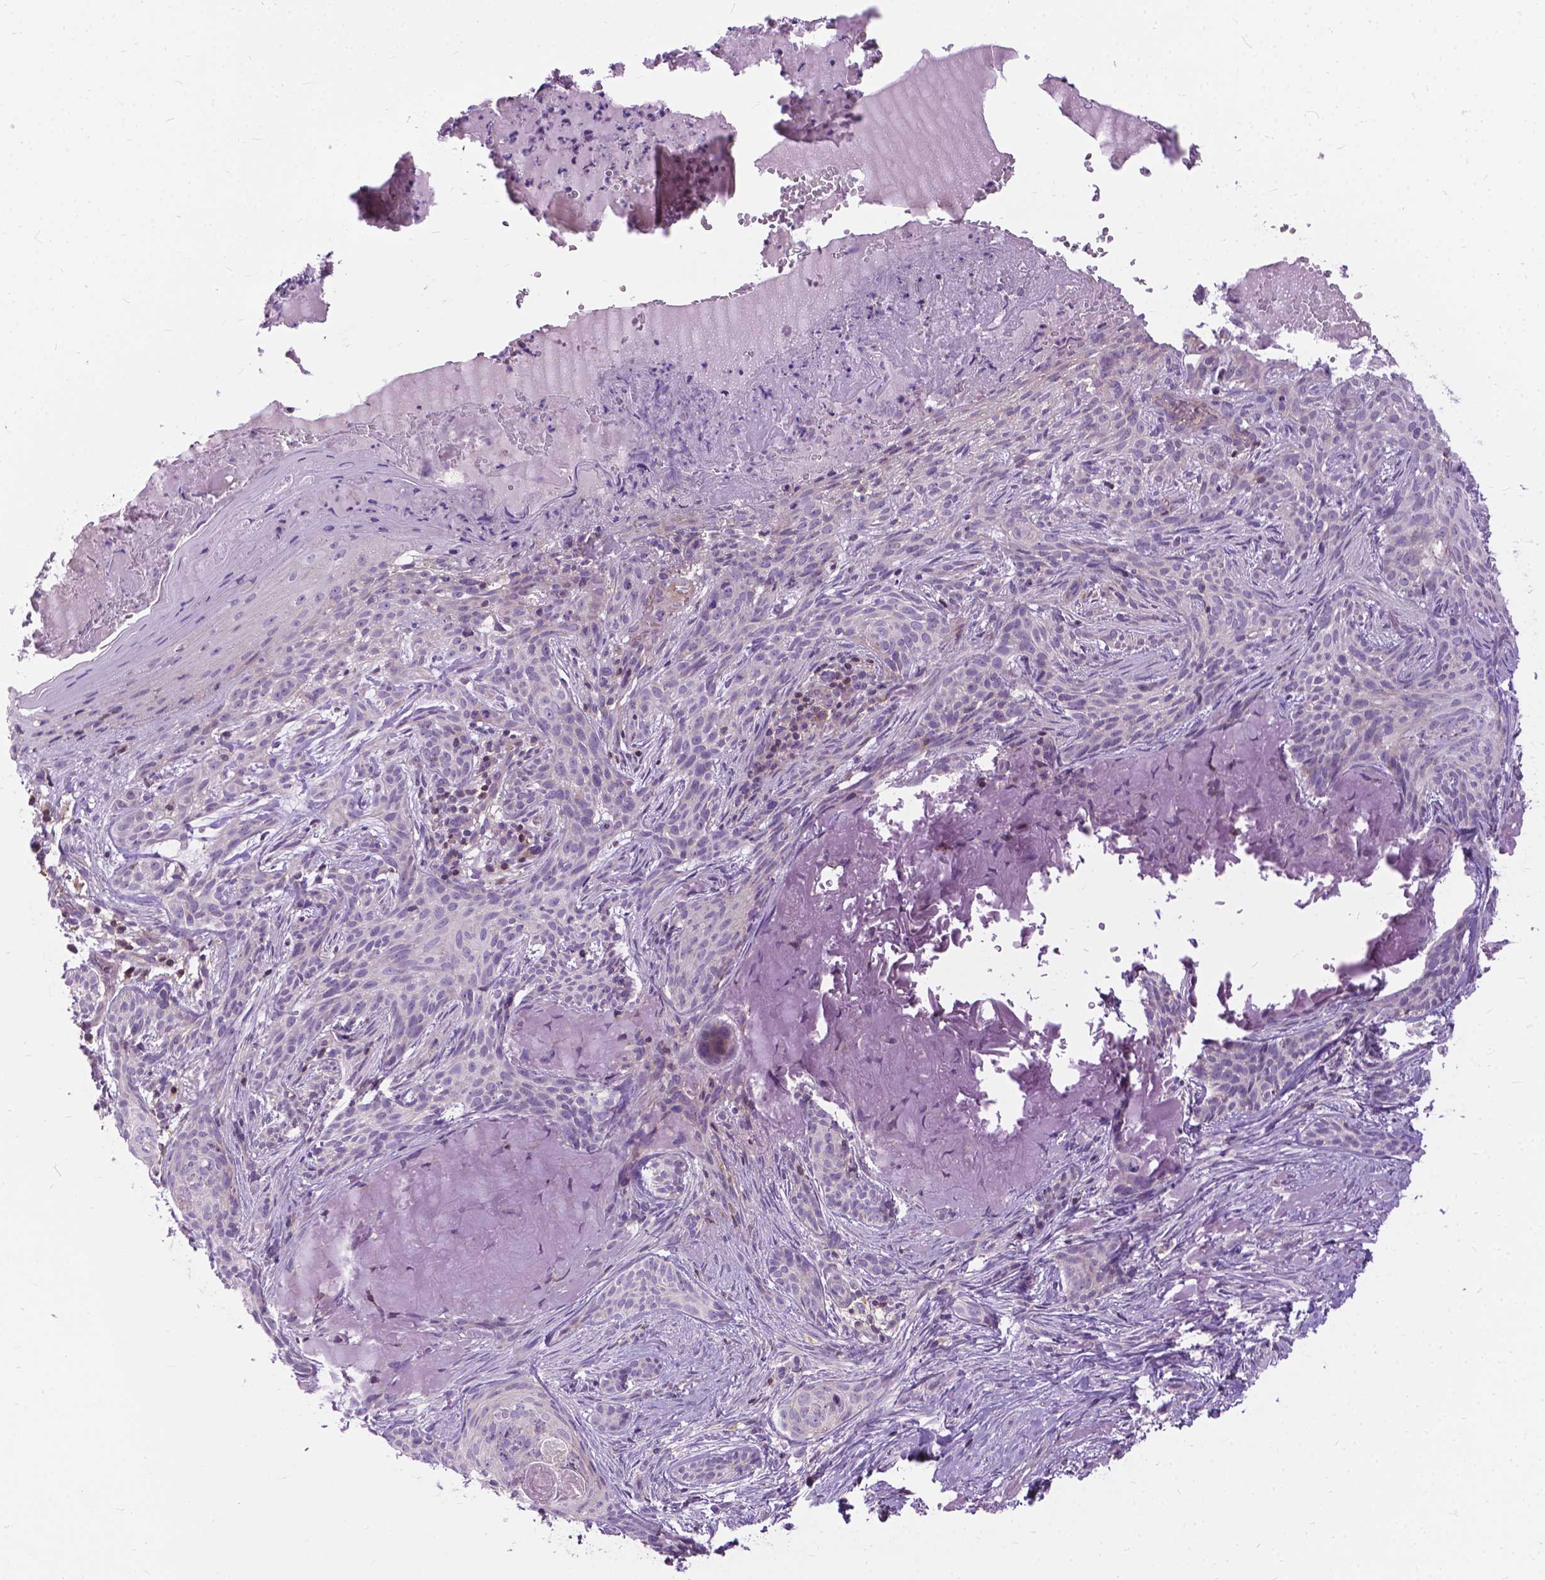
{"staining": {"intensity": "negative", "quantity": "none", "location": "none"}, "tissue": "skin cancer", "cell_type": "Tumor cells", "image_type": "cancer", "snomed": [{"axis": "morphology", "description": "Basal cell carcinoma"}, {"axis": "topography", "description": "Skin"}], "caption": "IHC histopathology image of skin cancer (basal cell carcinoma) stained for a protein (brown), which reveals no expression in tumor cells.", "gene": "JAK3", "patient": {"sex": "male", "age": 84}}